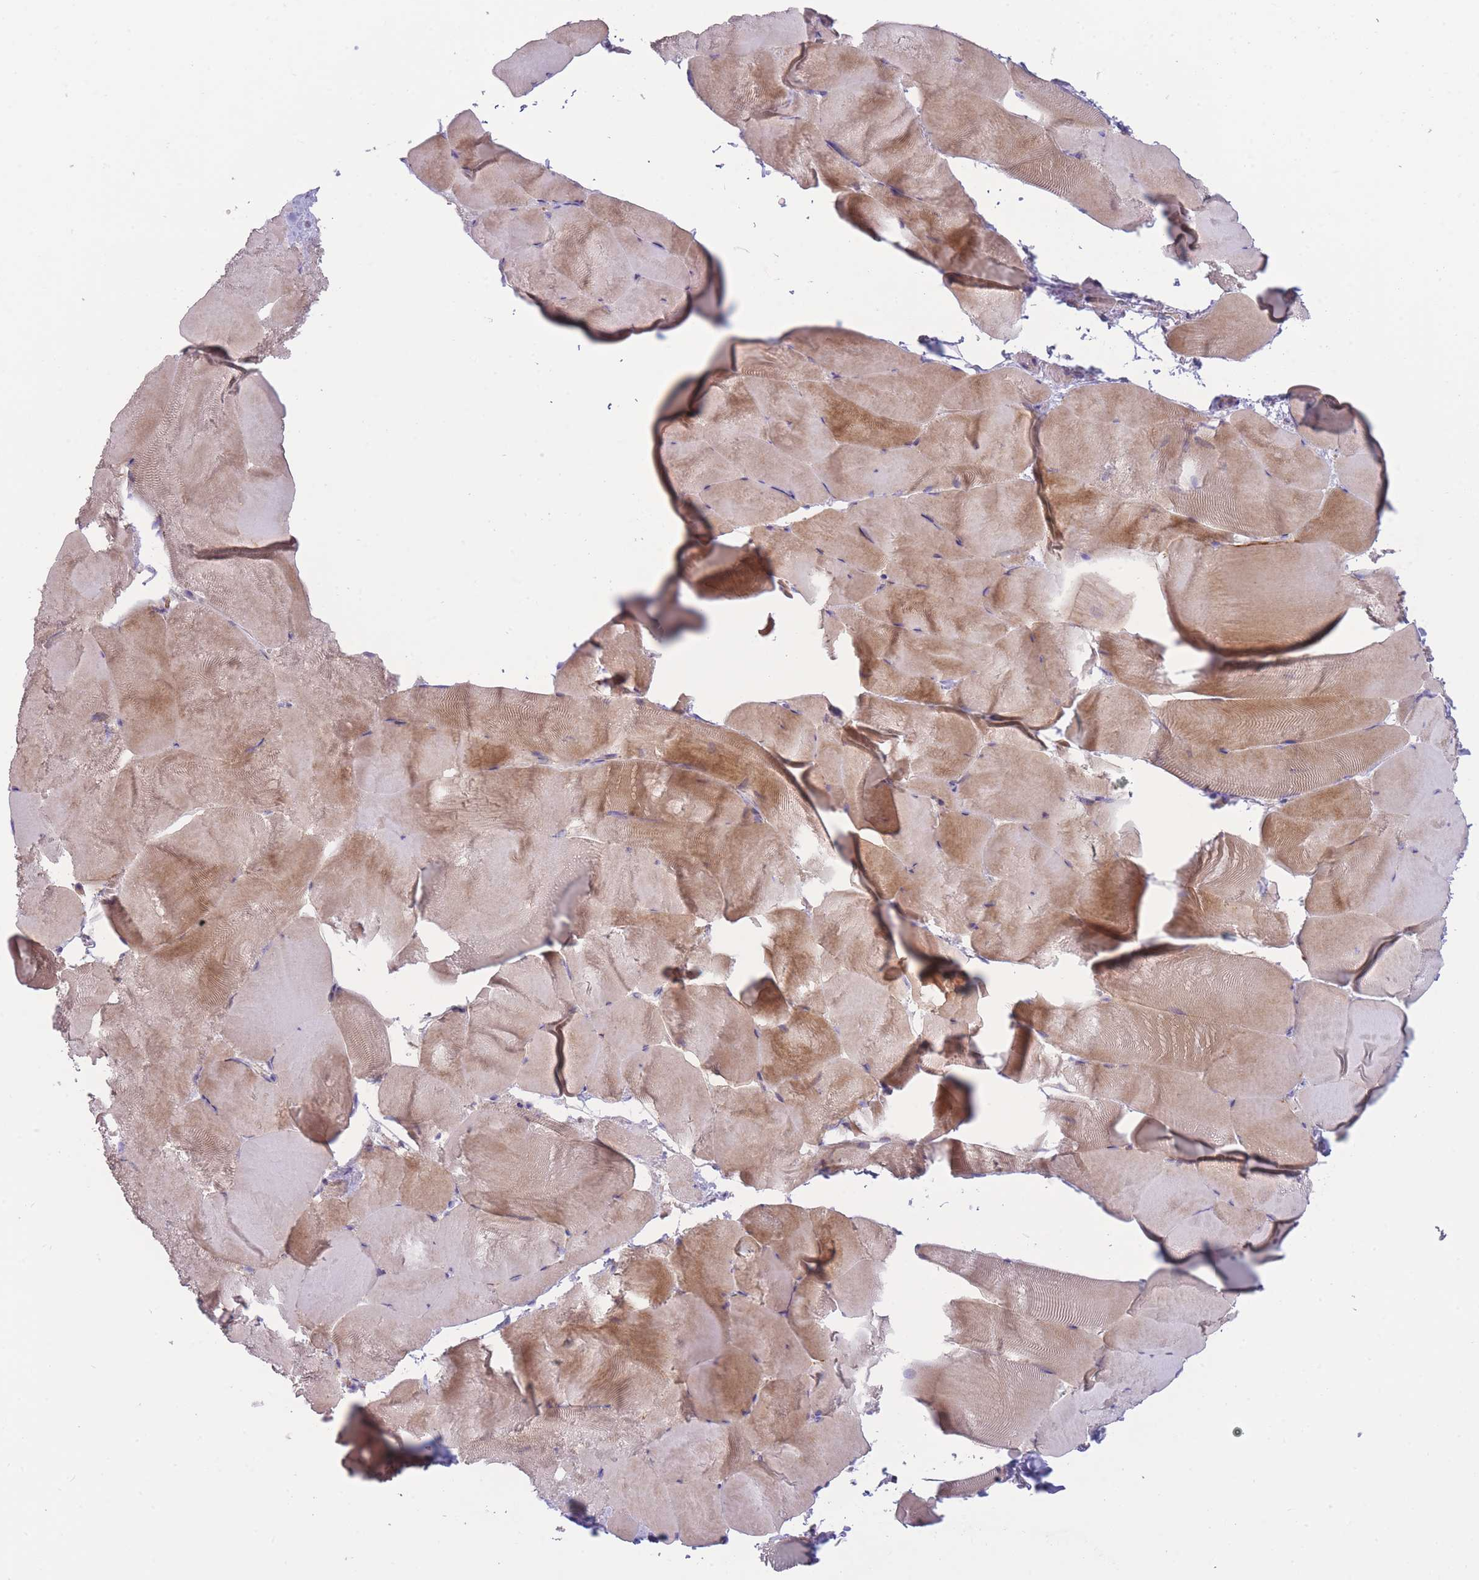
{"staining": {"intensity": "moderate", "quantity": "25%-75%", "location": "cytoplasmic/membranous"}, "tissue": "skeletal muscle", "cell_type": "Myocytes", "image_type": "normal", "snomed": [{"axis": "morphology", "description": "Normal tissue, NOS"}, {"axis": "topography", "description": "Skeletal muscle"}], "caption": "Normal skeletal muscle displays moderate cytoplasmic/membranous expression in about 25%-75% of myocytes, visualized by immunohistochemistry.", "gene": "SLC25A42", "patient": {"sex": "female", "age": 64}}